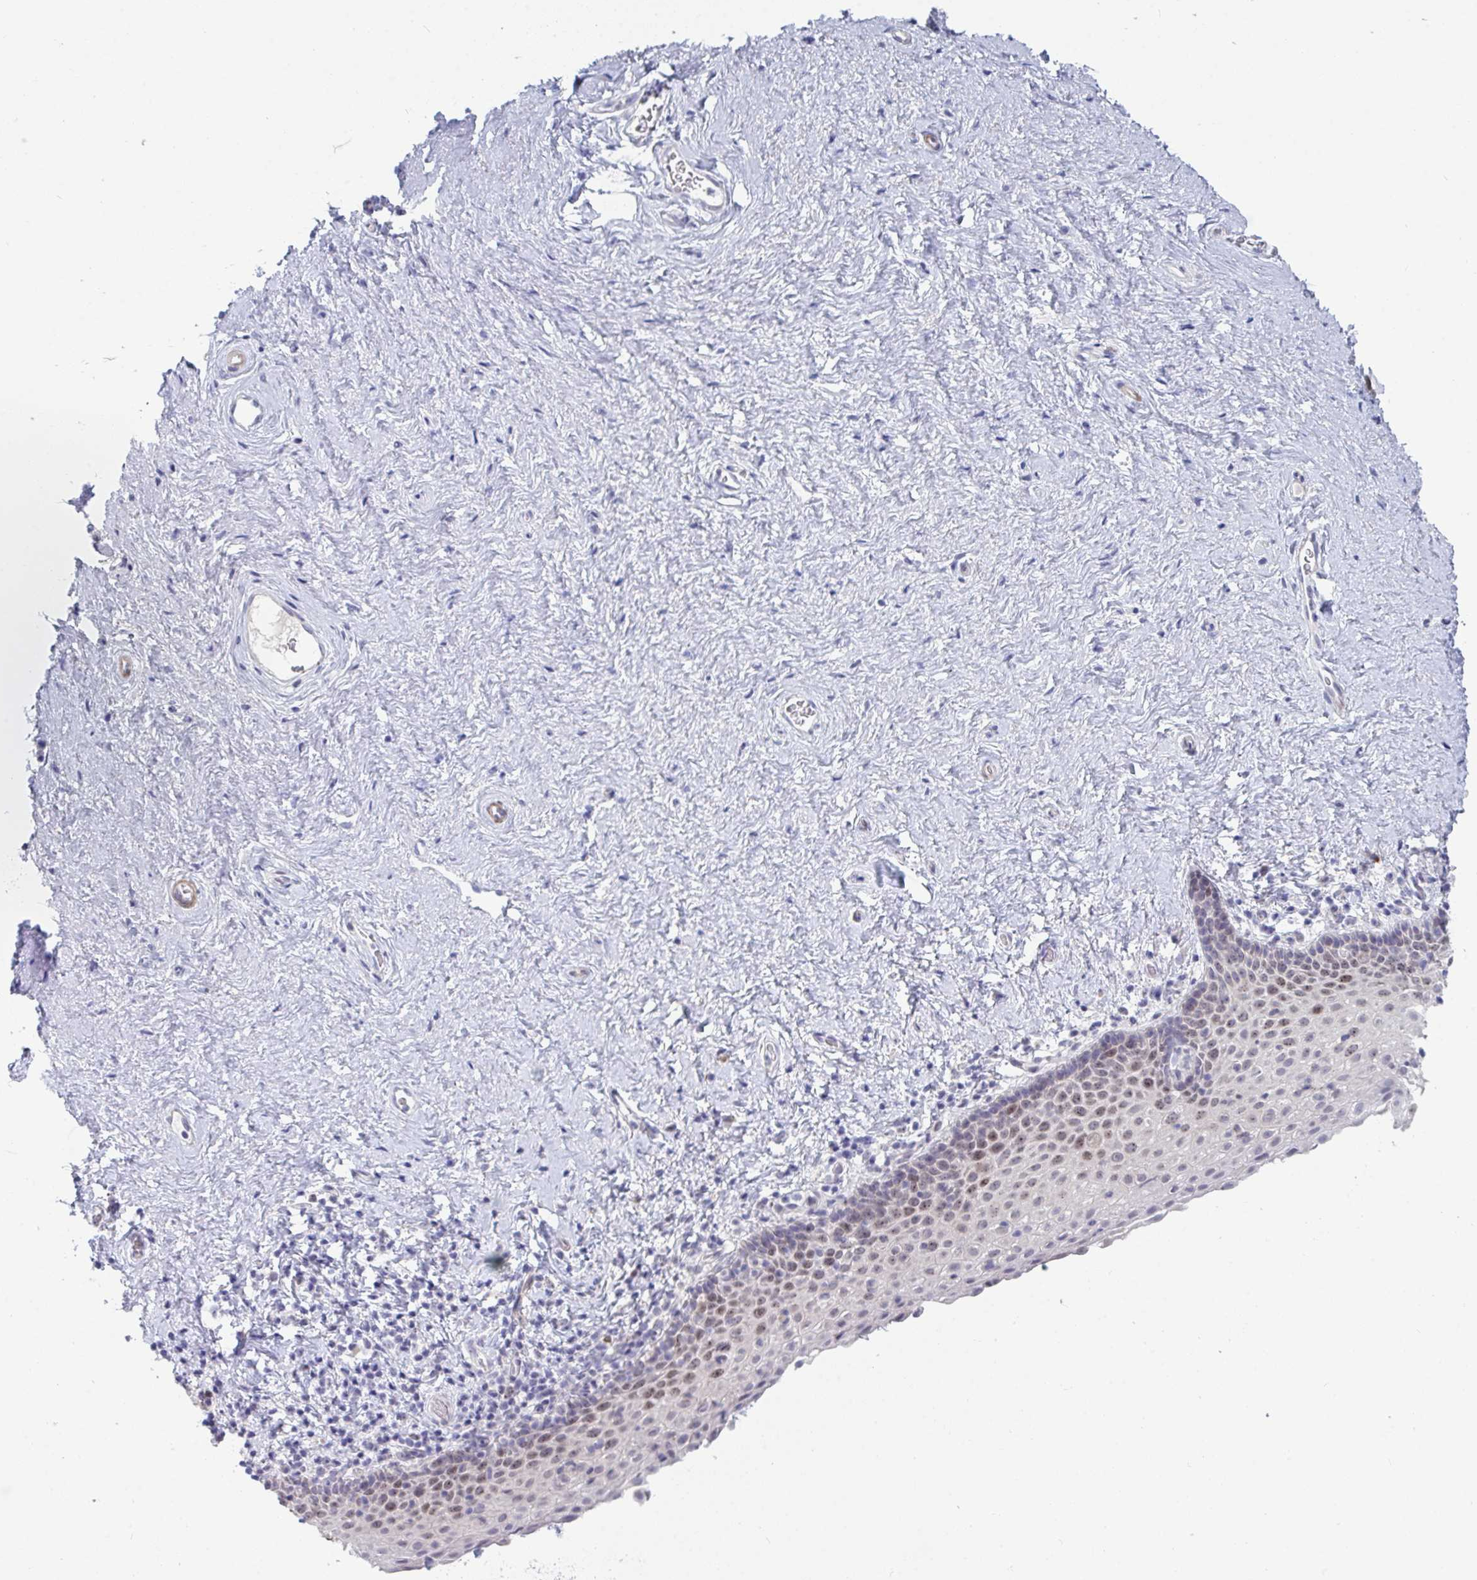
{"staining": {"intensity": "moderate", "quantity": "<25%", "location": "nuclear"}, "tissue": "vagina", "cell_type": "Squamous epithelial cells", "image_type": "normal", "snomed": [{"axis": "morphology", "description": "Normal tissue, NOS"}, {"axis": "topography", "description": "Vagina"}], "caption": "Human vagina stained for a protein (brown) exhibits moderate nuclear positive staining in about <25% of squamous epithelial cells.", "gene": "CENPT", "patient": {"sex": "female", "age": 61}}